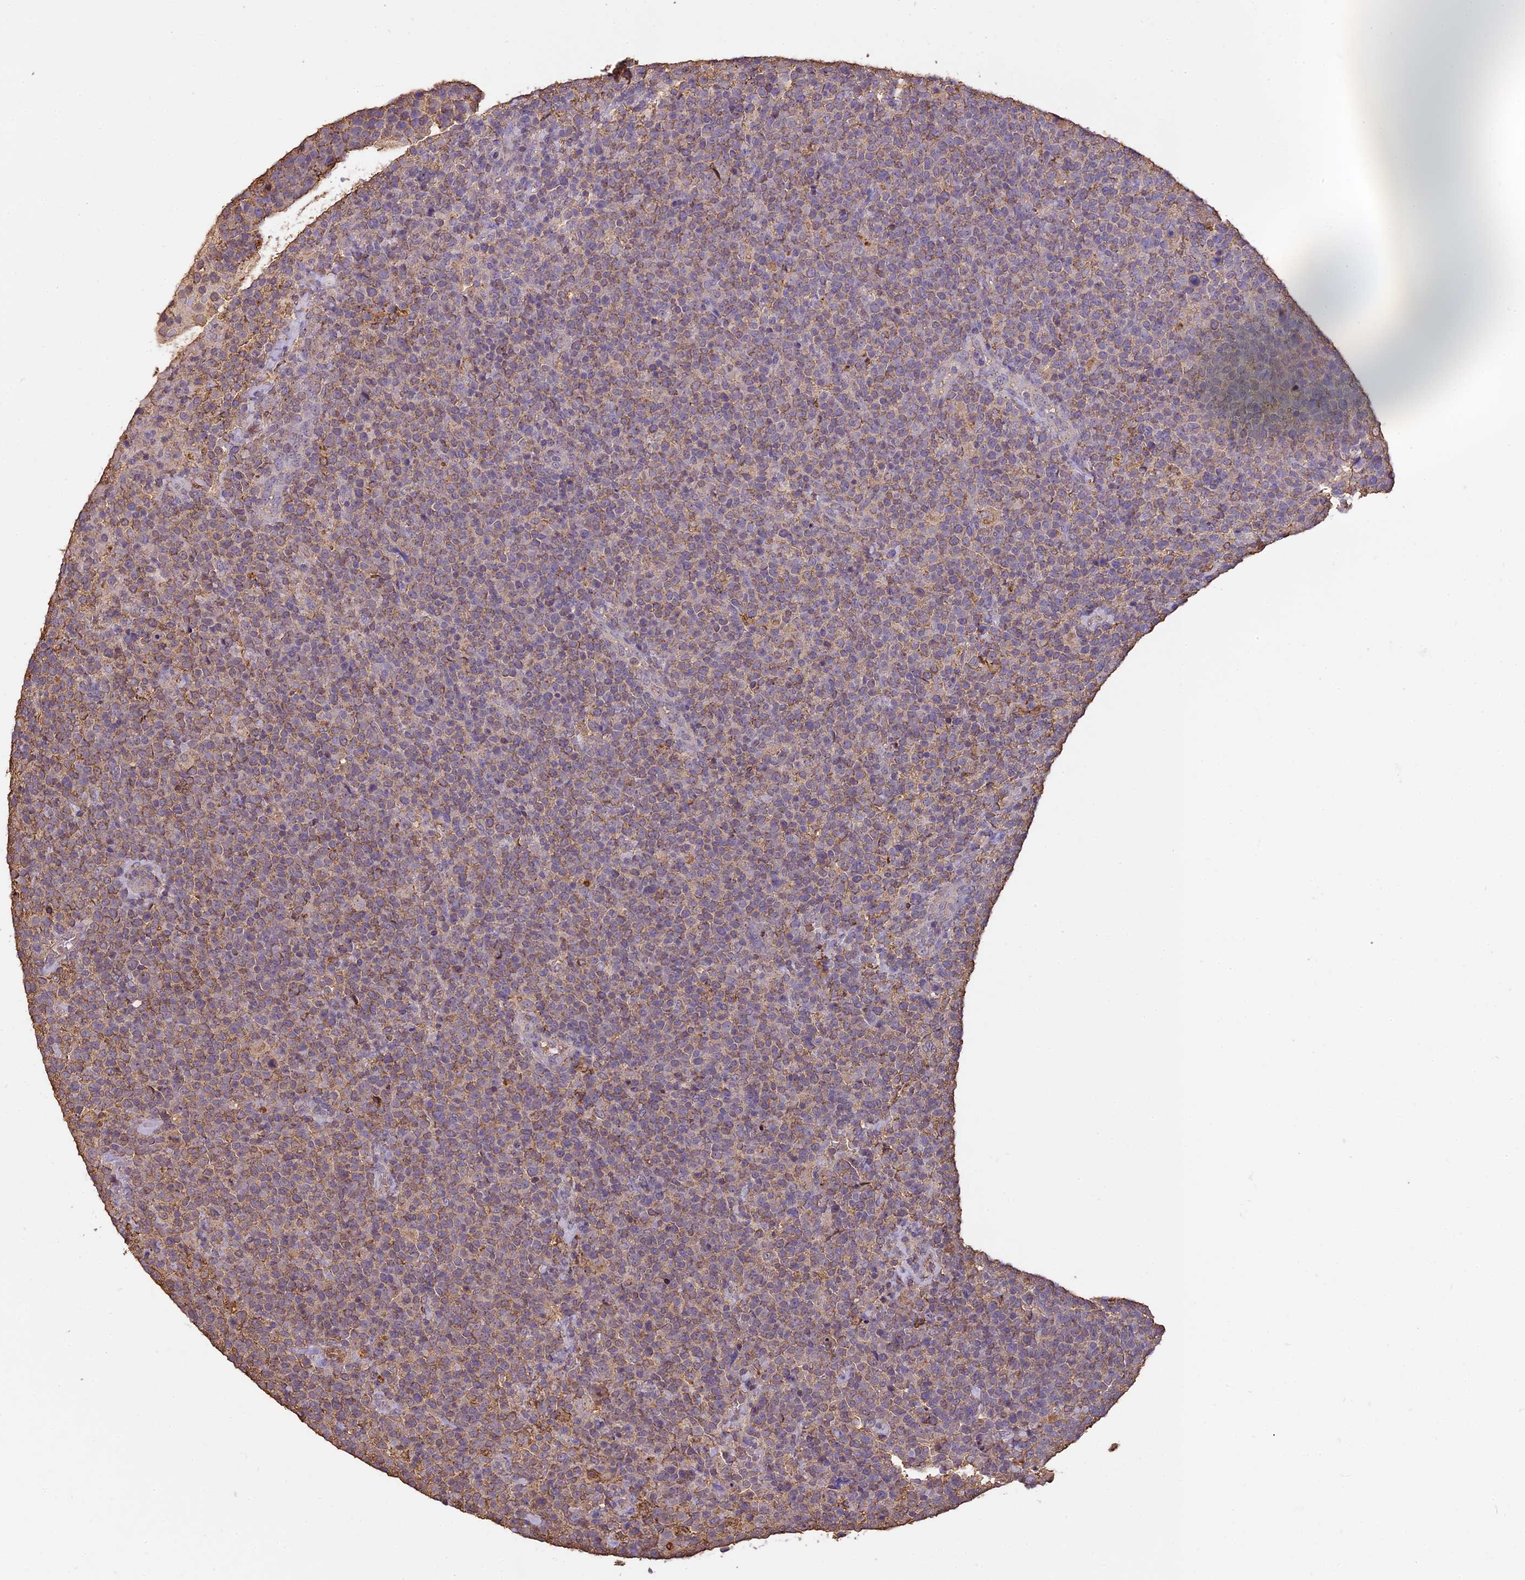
{"staining": {"intensity": "weak", "quantity": "25%-75%", "location": "cytoplasmic/membranous"}, "tissue": "lymphoma", "cell_type": "Tumor cells", "image_type": "cancer", "snomed": [{"axis": "morphology", "description": "Malignant lymphoma, non-Hodgkin's type, High grade"}, {"axis": "topography", "description": "Lymph node"}], "caption": "A histopathology image of high-grade malignant lymphoma, non-Hodgkin's type stained for a protein reveals weak cytoplasmic/membranous brown staining in tumor cells.", "gene": "ARHGAP19", "patient": {"sex": "male", "age": 61}}